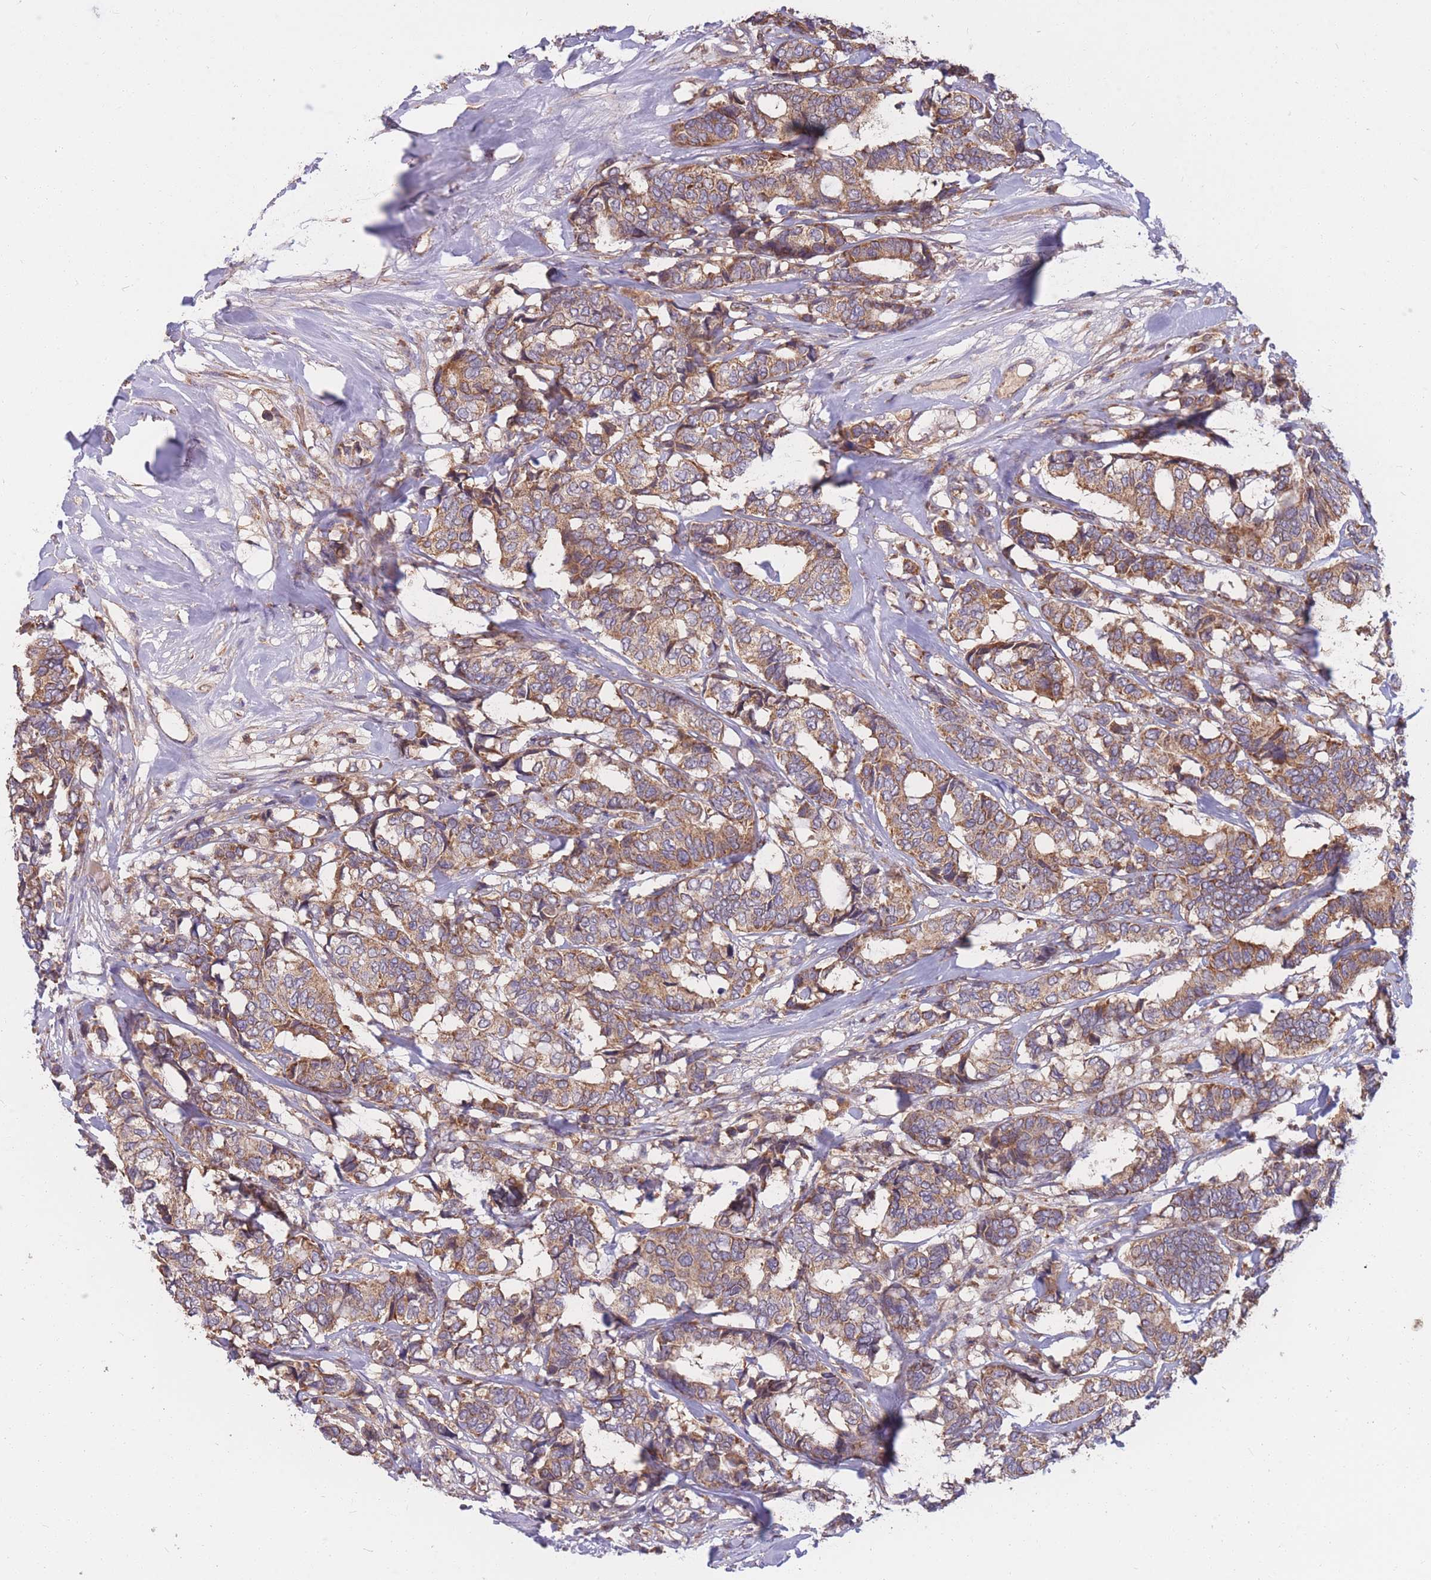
{"staining": {"intensity": "moderate", "quantity": ">75%", "location": "cytoplasmic/membranous"}, "tissue": "breast cancer", "cell_type": "Tumor cells", "image_type": "cancer", "snomed": [{"axis": "morphology", "description": "Duct carcinoma"}, {"axis": "topography", "description": "Breast"}], "caption": "Breast cancer (infiltrating ductal carcinoma) tissue displays moderate cytoplasmic/membranous staining in approximately >75% of tumor cells The staining is performed using DAB (3,3'-diaminobenzidine) brown chromogen to label protein expression. The nuclei are counter-stained blue using hematoxylin.", "gene": "PTPMT1", "patient": {"sex": "female", "age": 87}}